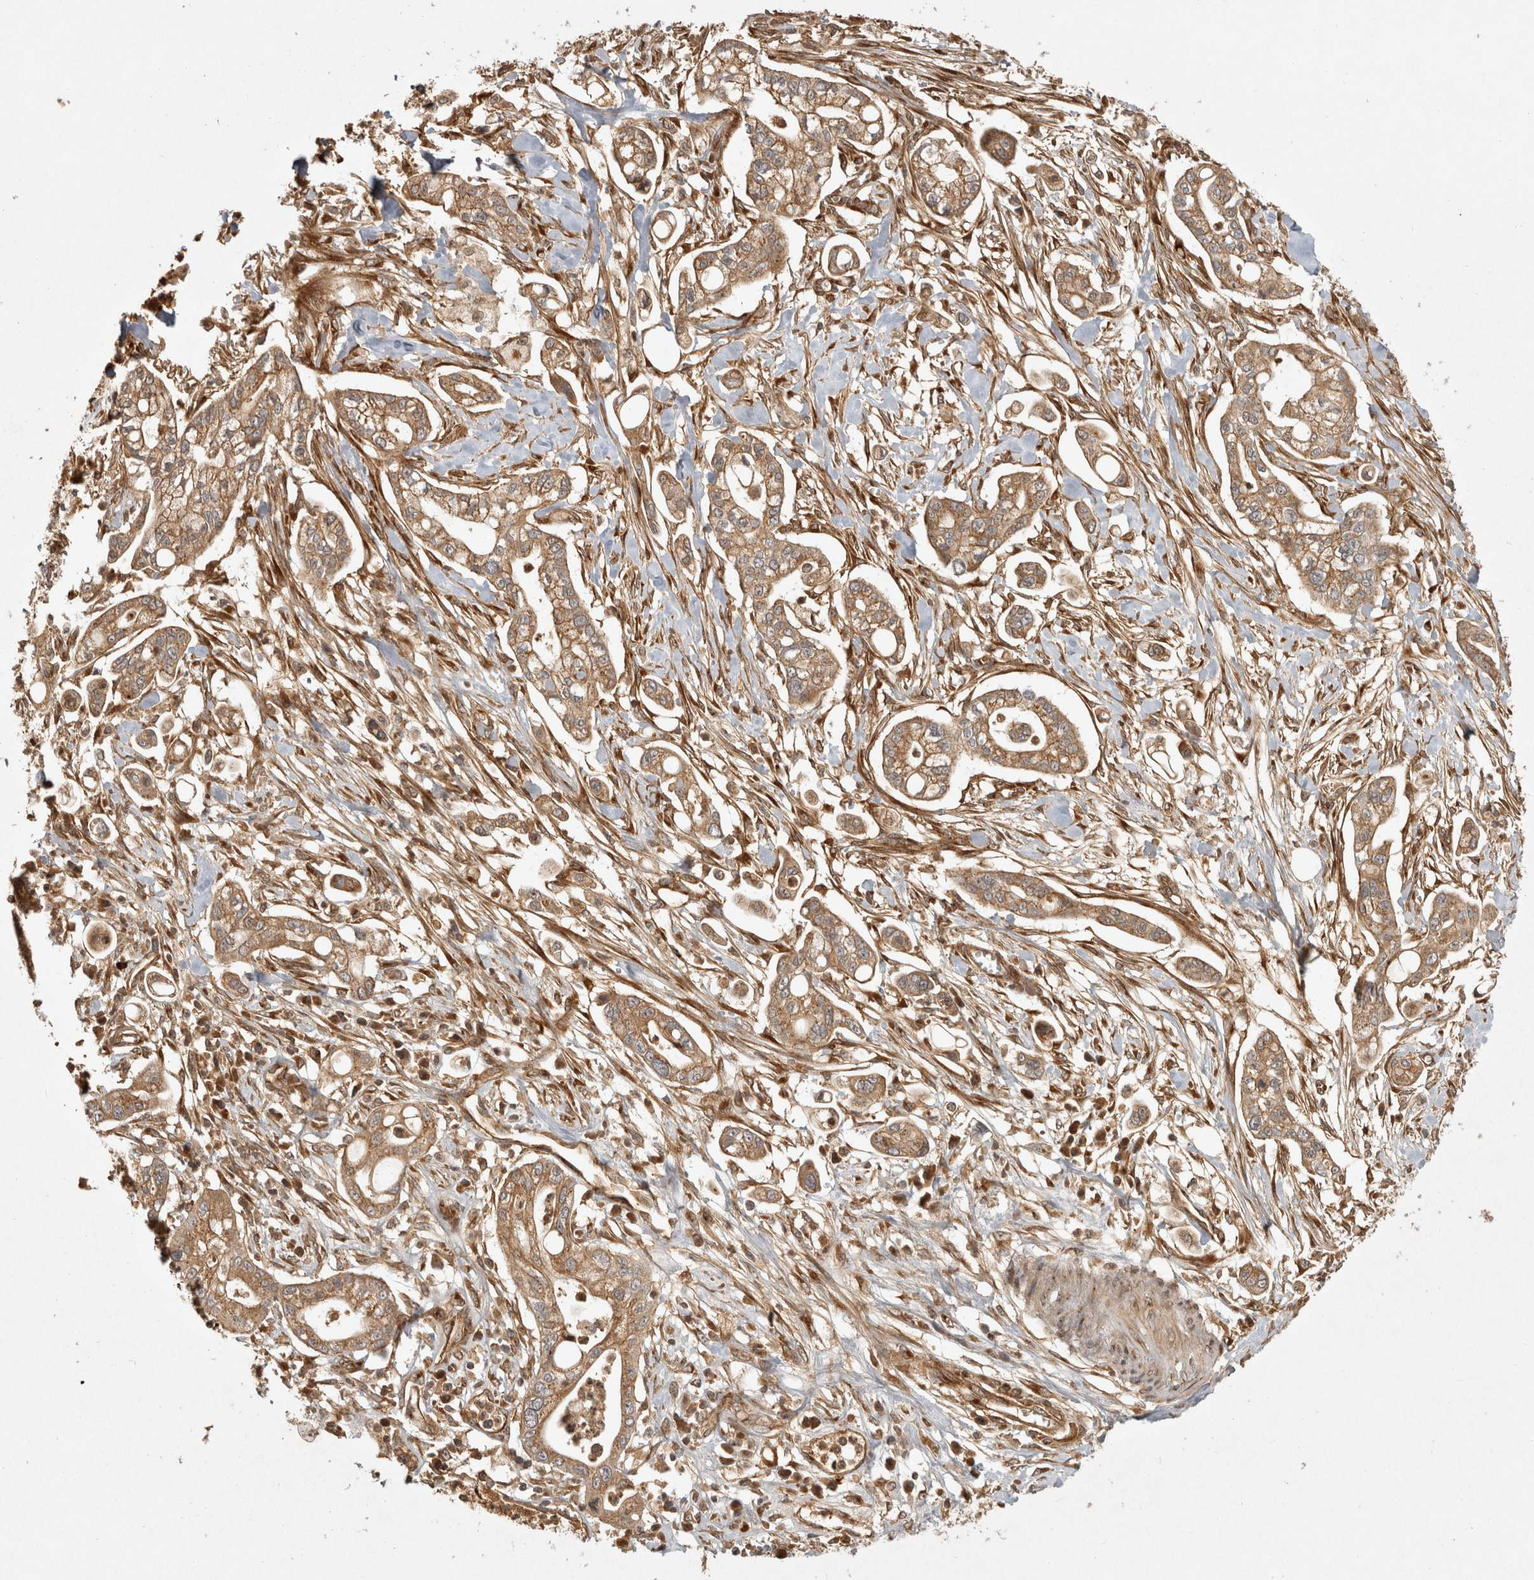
{"staining": {"intensity": "moderate", "quantity": ">75%", "location": "cytoplasmic/membranous"}, "tissue": "pancreatic cancer", "cell_type": "Tumor cells", "image_type": "cancer", "snomed": [{"axis": "morphology", "description": "Adenocarcinoma, NOS"}, {"axis": "topography", "description": "Pancreas"}], "caption": "An IHC micrograph of tumor tissue is shown. Protein staining in brown highlights moderate cytoplasmic/membranous positivity in adenocarcinoma (pancreatic) within tumor cells. Nuclei are stained in blue.", "gene": "CAMSAP2", "patient": {"sex": "male", "age": 68}}